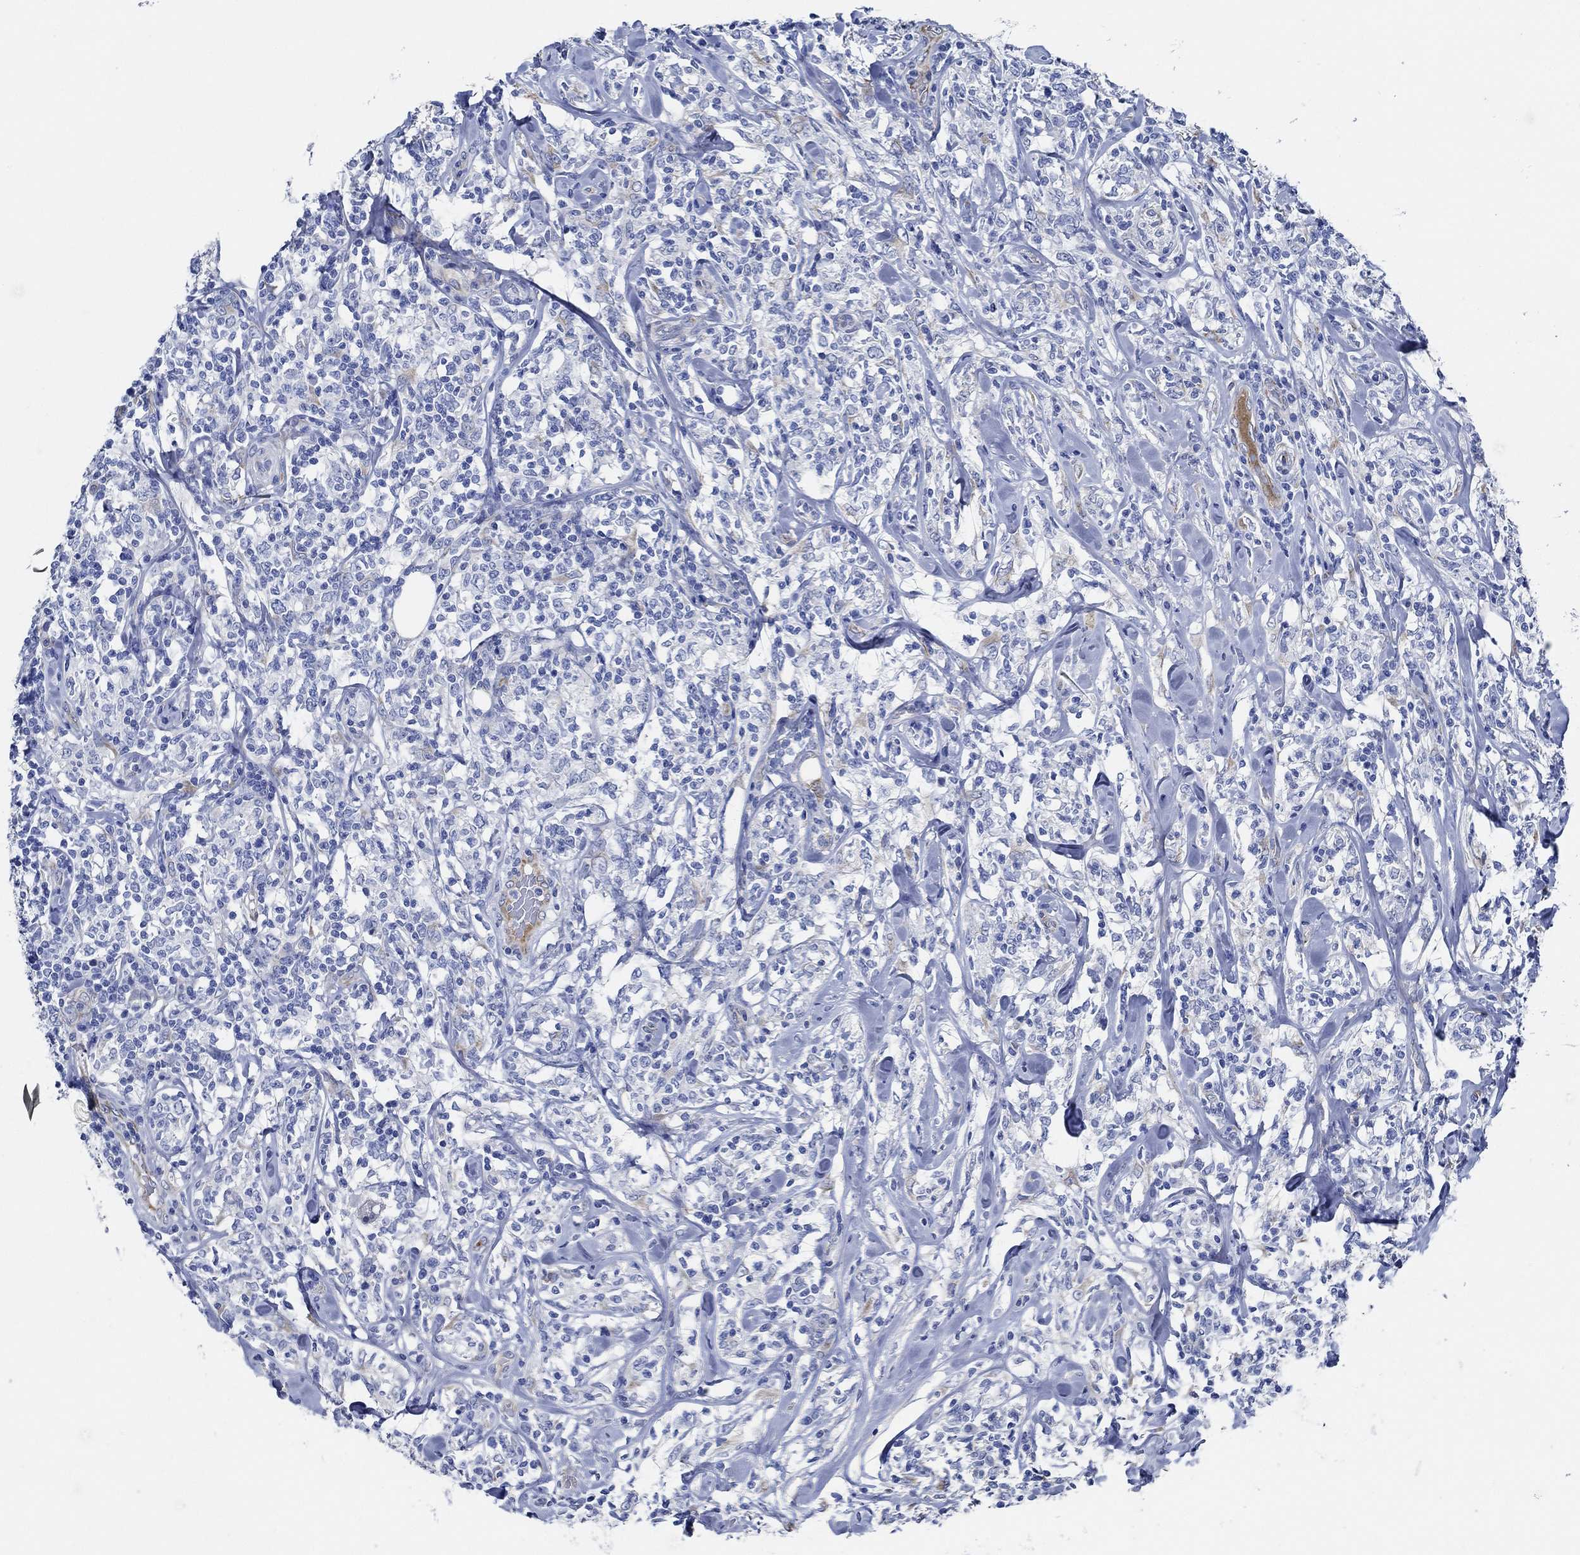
{"staining": {"intensity": "negative", "quantity": "none", "location": "none"}, "tissue": "lymphoma", "cell_type": "Tumor cells", "image_type": "cancer", "snomed": [{"axis": "morphology", "description": "Malignant lymphoma, non-Hodgkin's type, High grade"}, {"axis": "topography", "description": "Lymph node"}], "caption": "The photomicrograph displays no staining of tumor cells in malignant lymphoma, non-Hodgkin's type (high-grade).", "gene": "HECW2", "patient": {"sex": "female", "age": 84}}